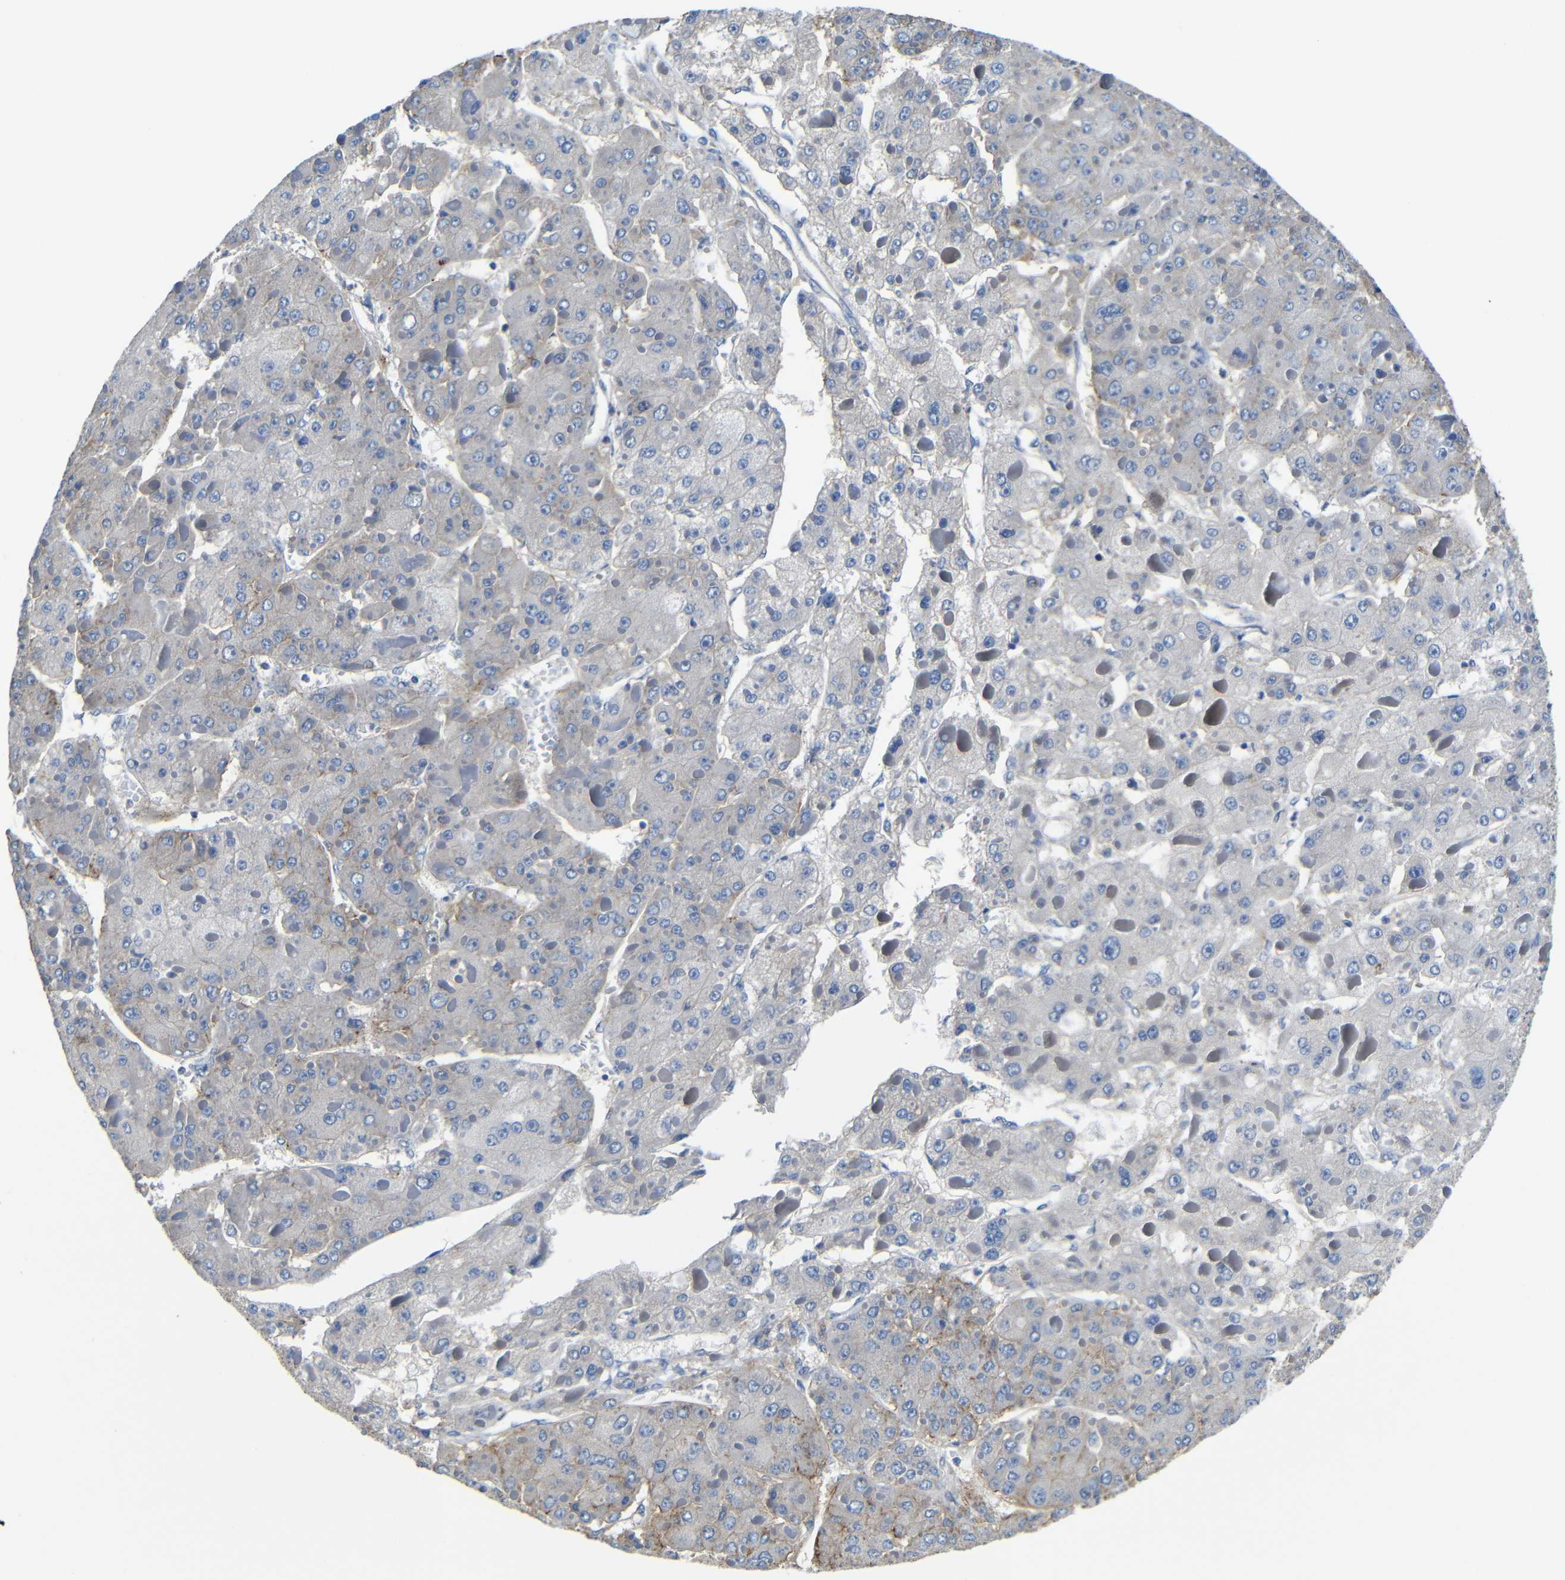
{"staining": {"intensity": "negative", "quantity": "none", "location": "none"}, "tissue": "liver cancer", "cell_type": "Tumor cells", "image_type": "cancer", "snomed": [{"axis": "morphology", "description": "Carcinoma, Hepatocellular, NOS"}, {"axis": "topography", "description": "Liver"}], "caption": "This is an immunohistochemistry photomicrograph of human liver cancer (hepatocellular carcinoma). There is no staining in tumor cells.", "gene": "ZNF90", "patient": {"sex": "female", "age": 73}}